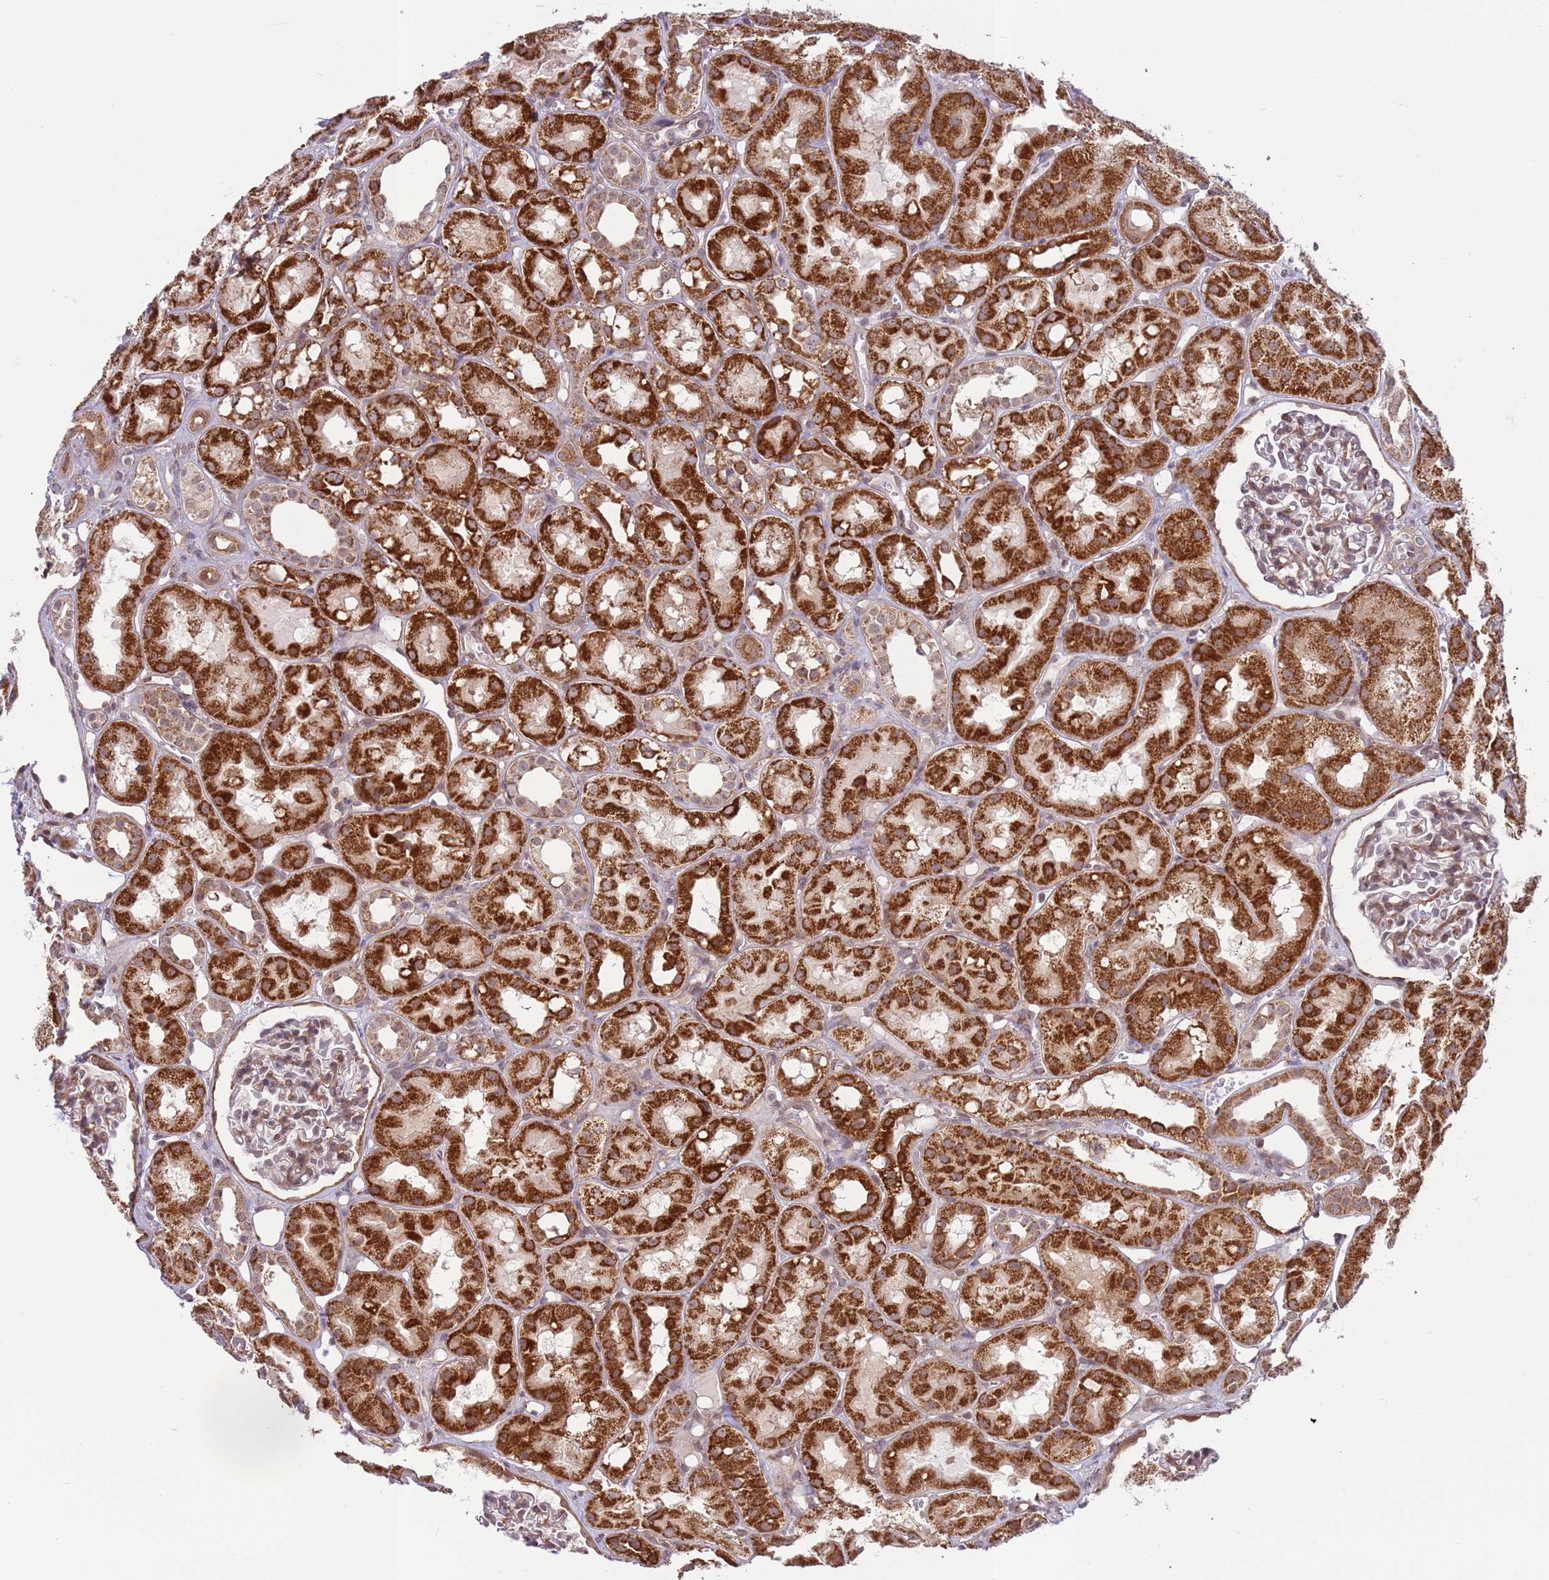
{"staining": {"intensity": "moderate", "quantity": "25%-75%", "location": "cytoplasmic/membranous"}, "tissue": "kidney", "cell_type": "Cells in glomeruli", "image_type": "normal", "snomed": [{"axis": "morphology", "description": "Normal tissue, NOS"}, {"axis": "topography", "description": "Kidney"}], "caption": "Normal kidney was stained to show a protein in brown. There is medium levels of moderate cytoplasmic/membranous staining in approximately 25%-75% of cells in glomeruli. (IHC, brightfield microscopy, high magnification).", "gene": "DCAF4", "patient": {"sex": "male", "age": 16}}